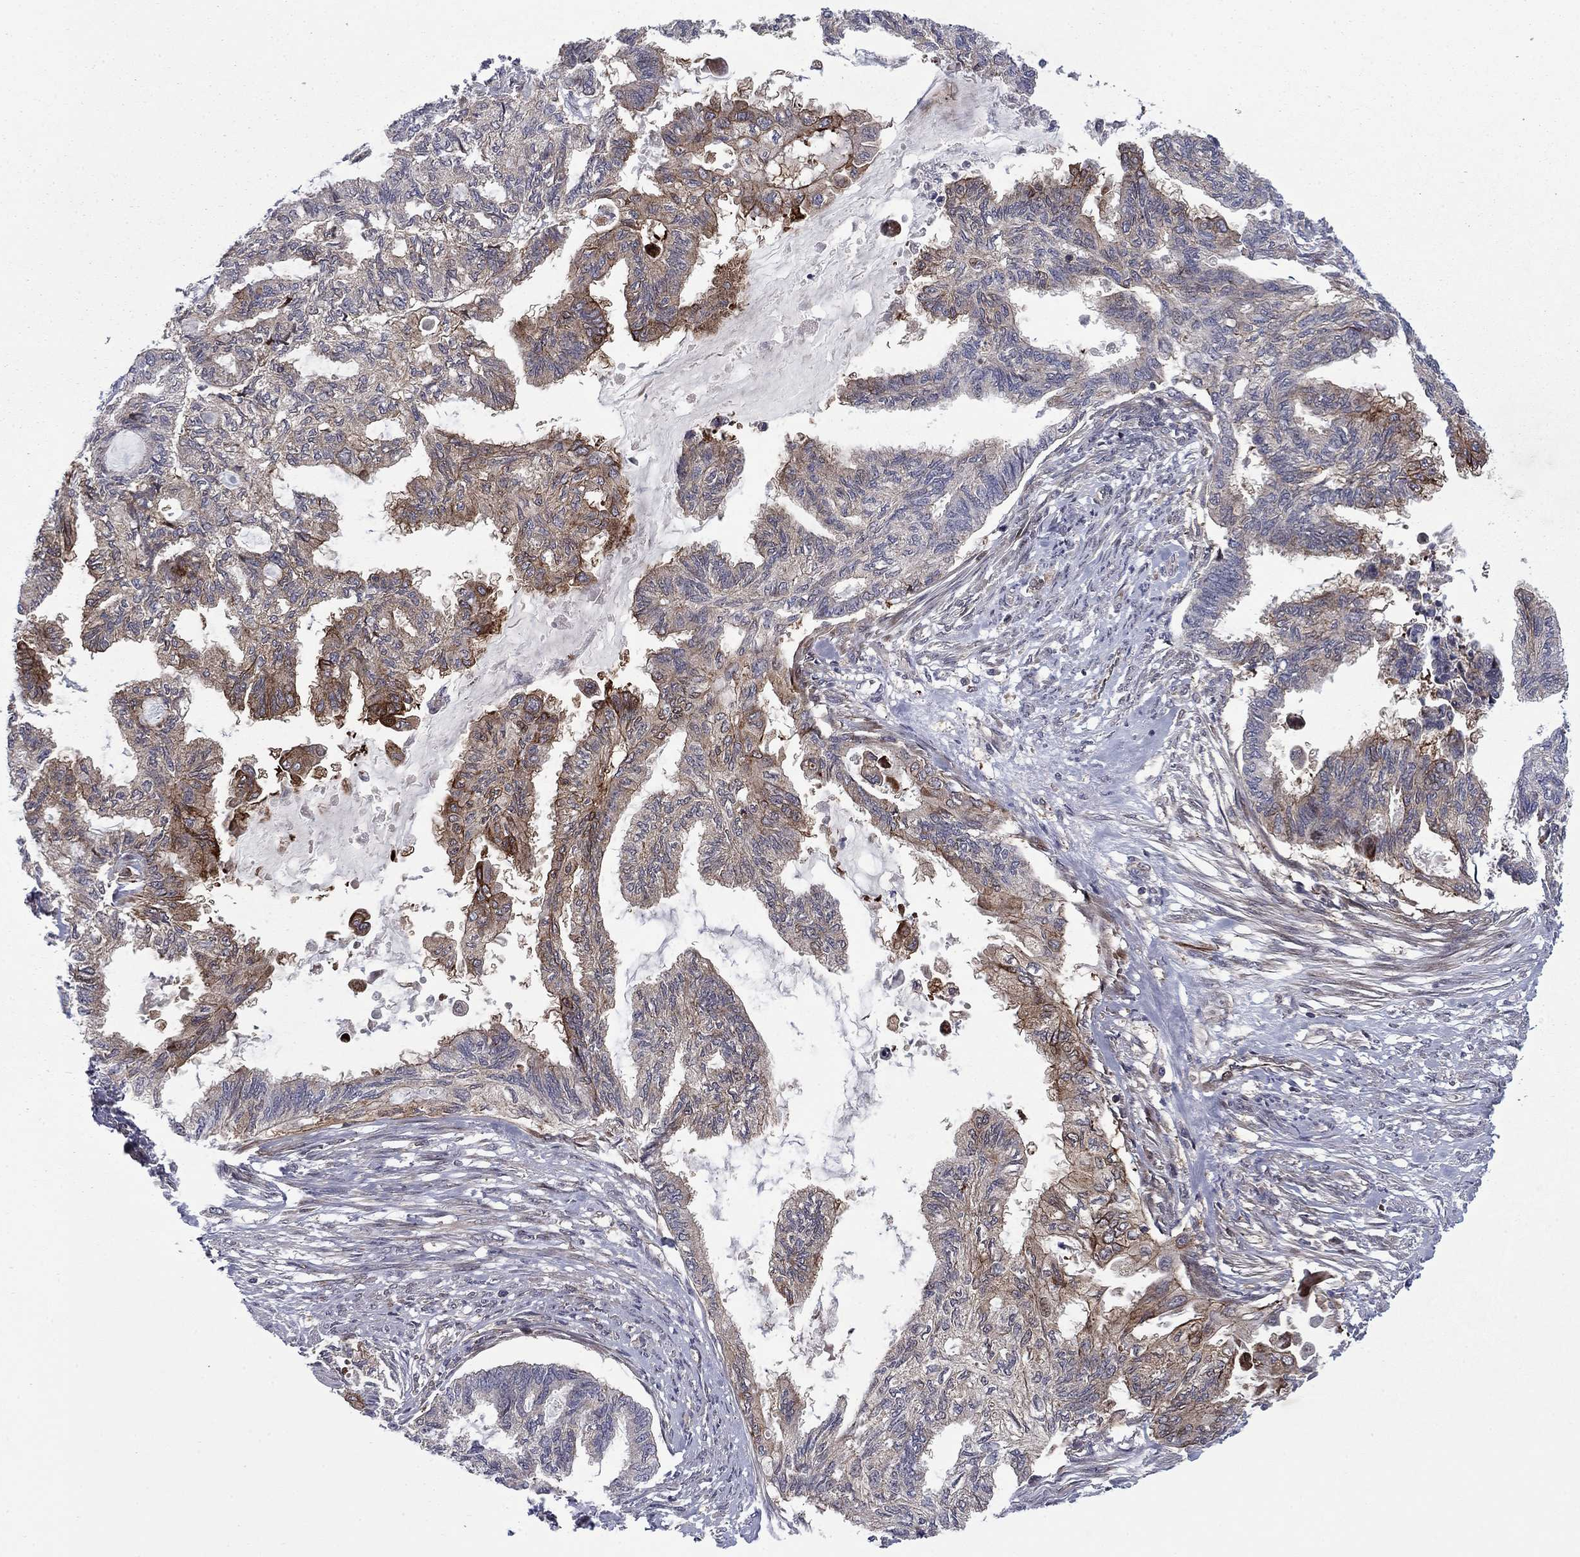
{"staining": {"intensity": "strong", "quantity": "<25%", "location": "cytoplasmic/membranous"}, "tissue": "endometrial cancer", "cell_type": "Tumor cells", "image_type": "cancer", "snomed": [{"axis": "morphology", "description": "Adenocarcinoma, NOS"}, {"axis": "topography", "description": "Endometrium"}], "caption": "Tumor cells display strong cytoplasmic/membranous expression in about <25% of cells in endometrial cancer (adenocarcinoma). Using DAB (3,3'-diaminobenzidine) (brown) and hematoxylin (blue) stains, captured at high magnification using brightfield microscopy.", "gene": "HDAC4", "patient": {"sex": "female", "age": 86}}